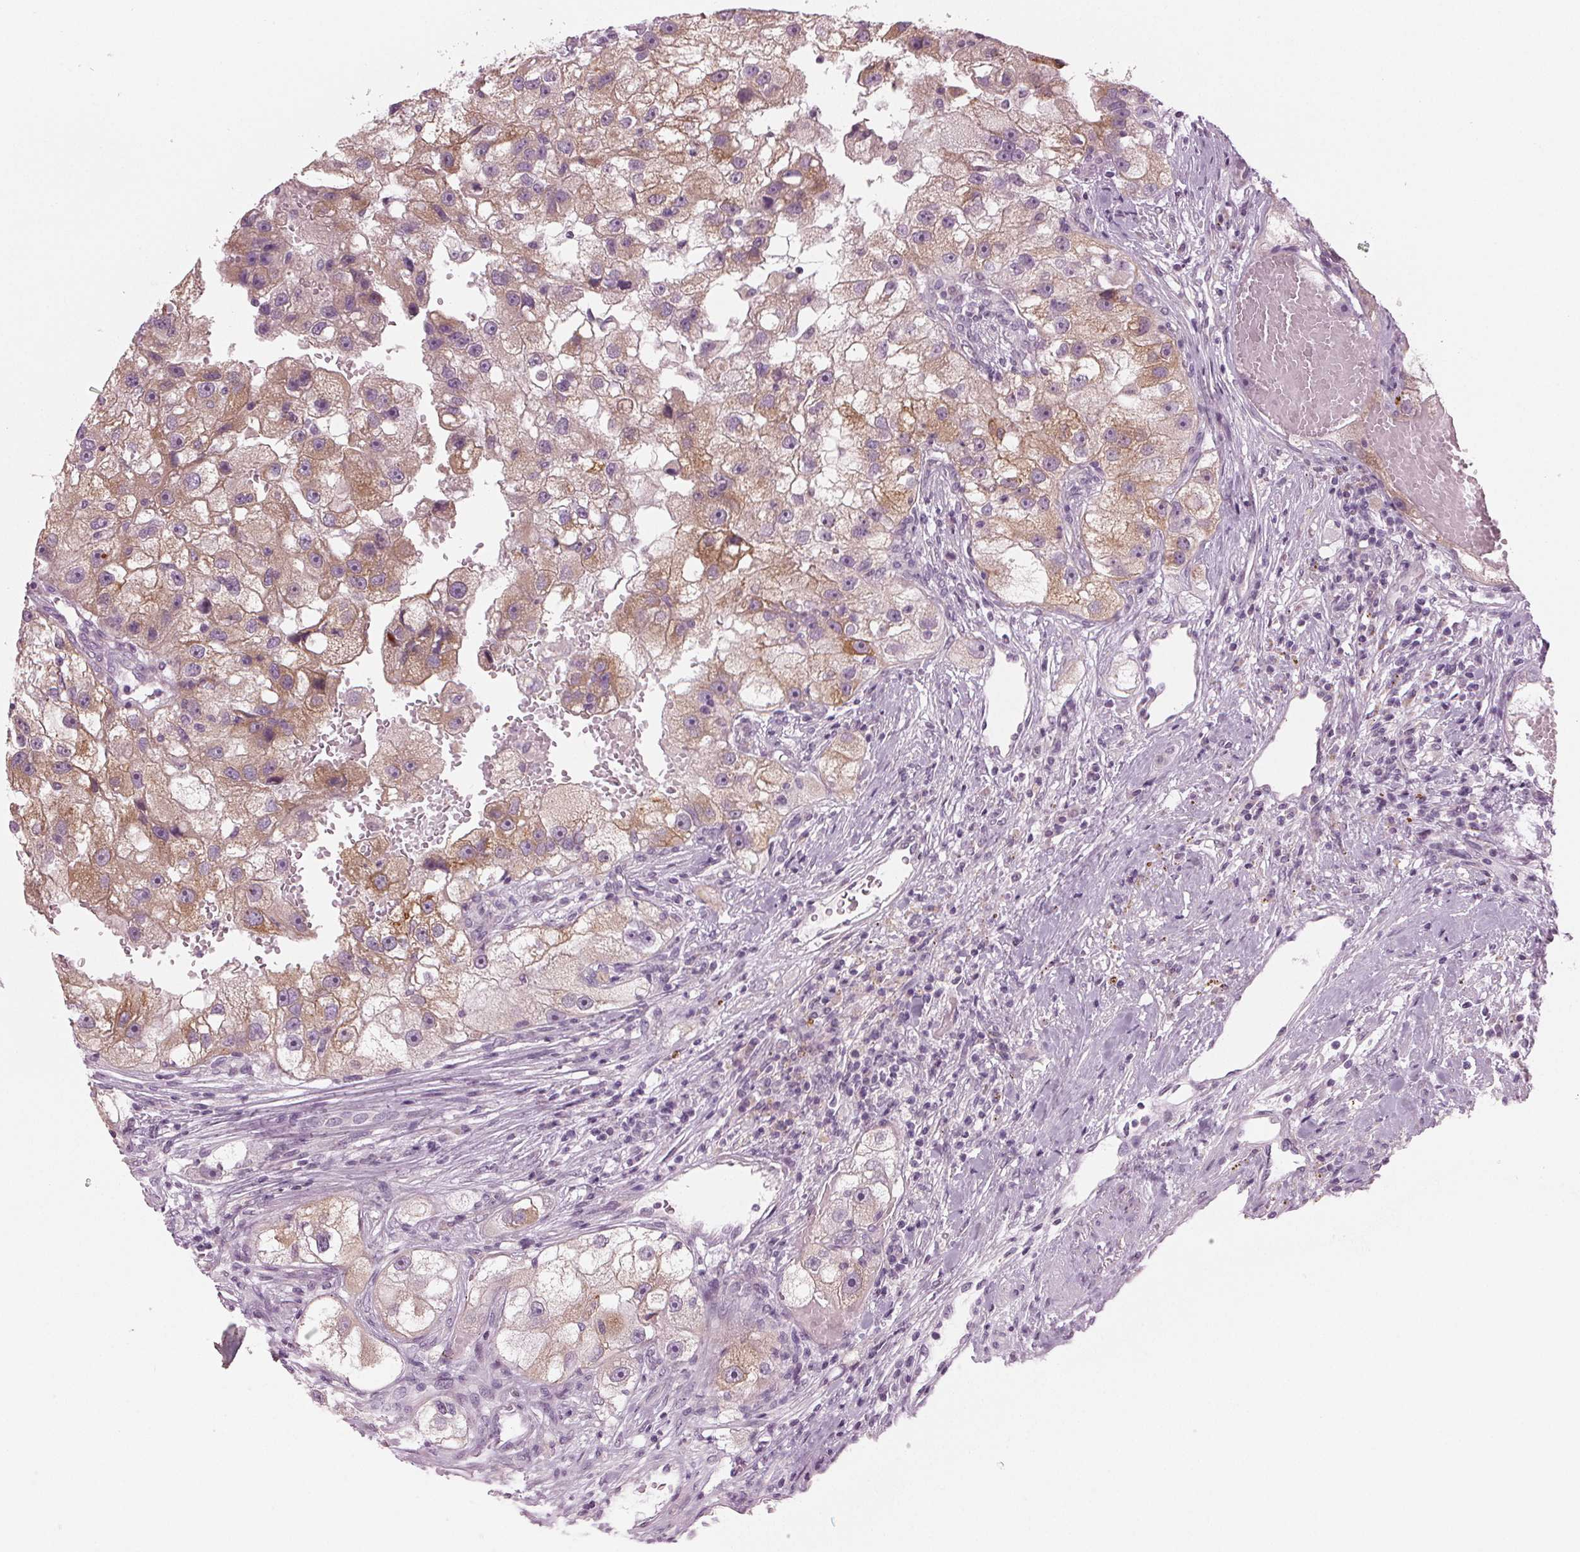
{"staining": {"intensity": "moderate", "quantity": "25%-75%", "location": "cytoplasmic/membranous"}, "tissue": "renal cancer", "cell_type": "Tumor cells", "image_type": "cancer", "snomed": [{"axis": "morphology", "description": "Adenocarcinoma, NOS"}, {"axis": "topography", "description": "Kidney"}], "caption": "Immunohistochemical staining of human adenocarcinoma (renal) displays medium levels of moderate cytoplasmic/membranous protein expression in approximately 25%-75% of tumor cells.", "gene": "PRAP1", "patient": {"sex": "male", "age": 63}}